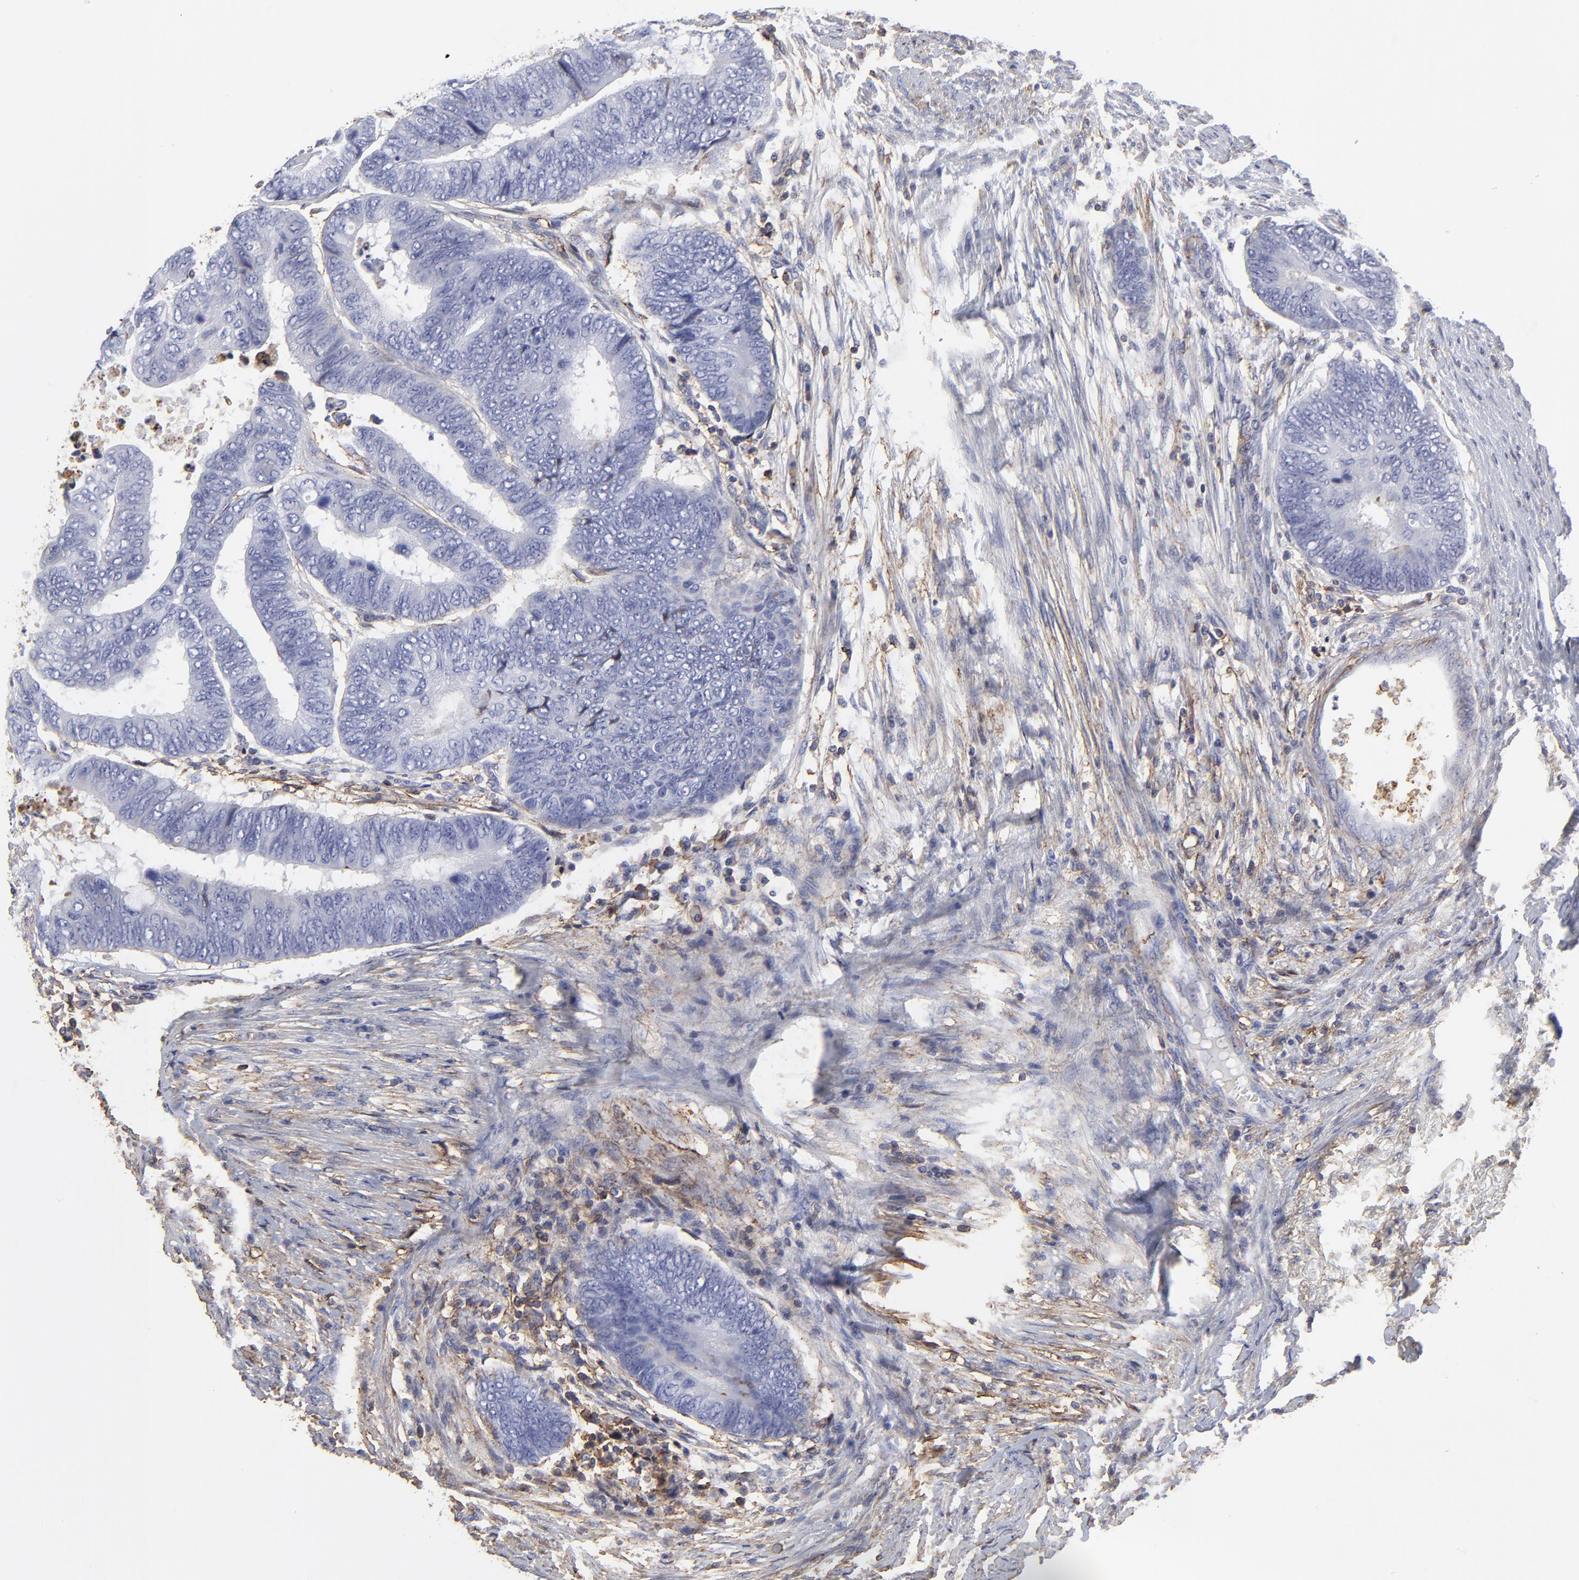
{"staining": {"intensity": "negative", "quantity": "none", "location": "none"}, "tissue": "colorectal cancer", "cell_type": "Tumor cells", "image_type": "cancer", "snomed": [{"axis": "morphology", "description": "Normal tissue, NOS"}, {"axis": "morphology", "description": "Adenocarcinoma, NOS"}, {"axis": "topography", "description": "Rectum"}, {"axis": "topography", "description": "Peripheral nerve tissue"}], "caption": "This is an immunohistochemistry image of adenocarcinoma (colorectal). There is no staining in tumor cells.", "gene": "ANXA6", "patient": {"sex": "male", "age": 92}}